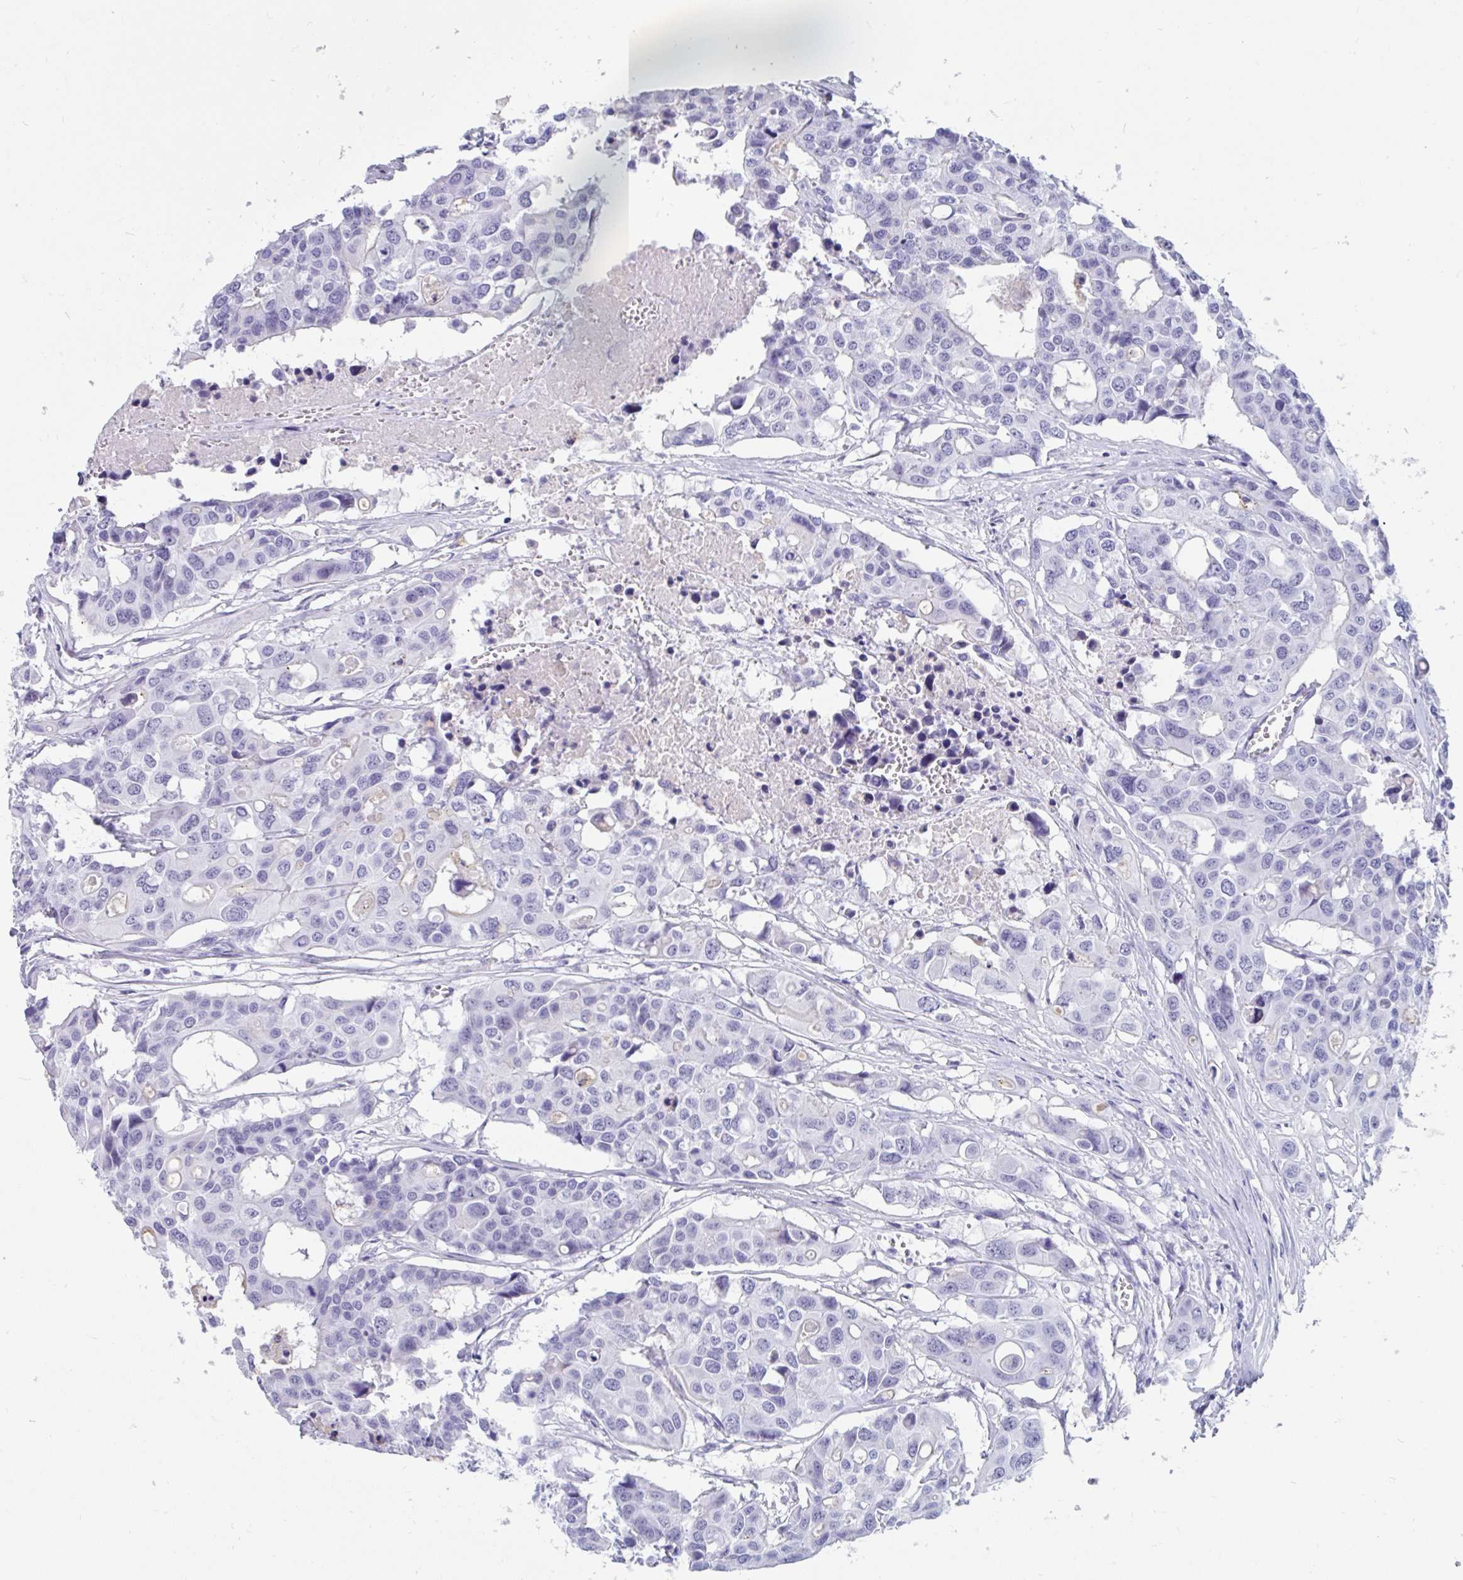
{"staining": {"intensity": "negative", "quantity": "none", "location": "none"}, "tissue": "colorectal cancer", "cell_type": "Tumor cells", "image_type": "cancer", "snomed": [{"axis": "morphology", "description": "Adenocarcinoma, NOS"}, {"axis": "topography", "description": "Colon"}], "caption": "Human colorectal adenocarcinoma stained for a protein using immunohistochemistry (IHC) displays no staining in tumor cells.", "gene": "GKN2", "patient": {"sex": "male", "age": 77}}